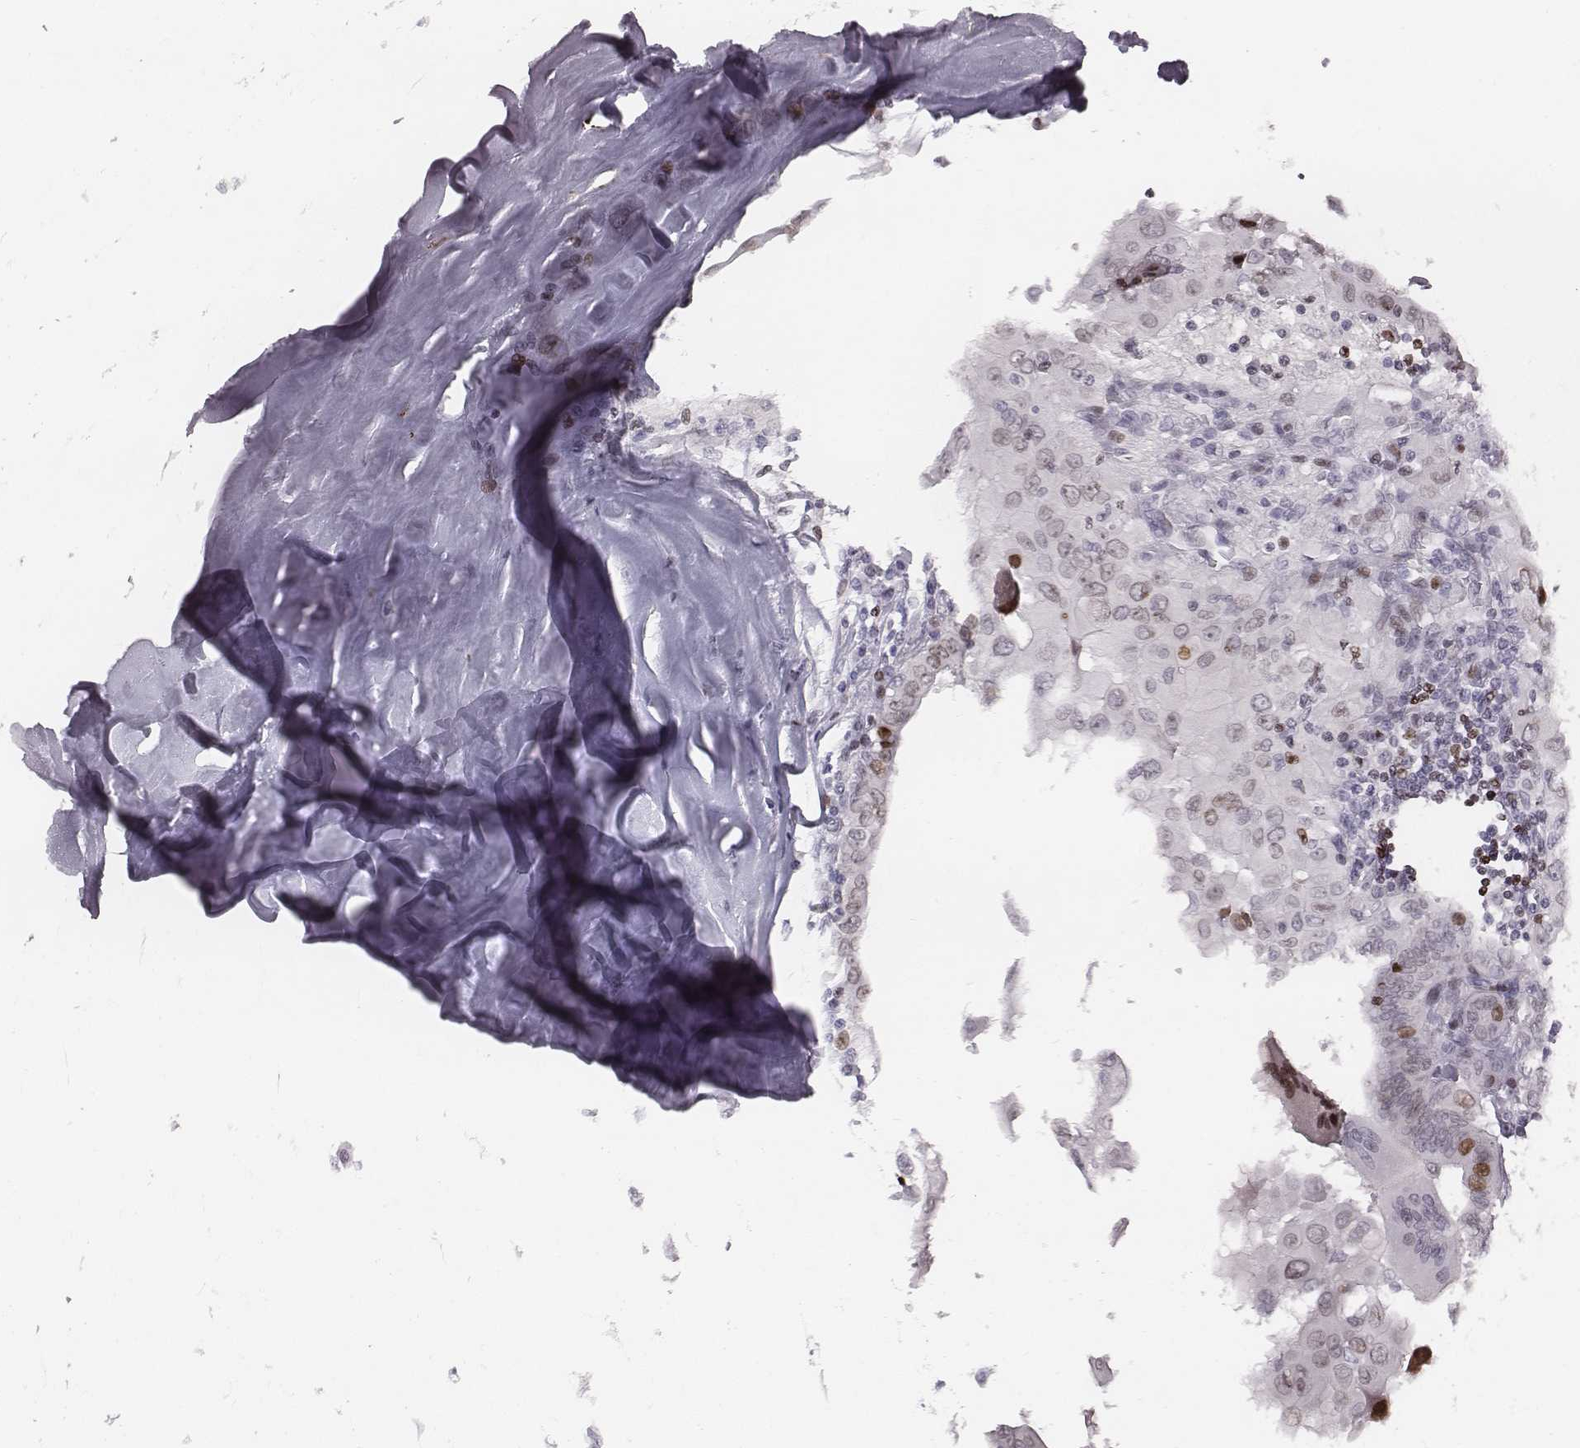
{"staining": {"intensity": "weak", "quantity": "<25%", "location": "nuclear"}, "tissue": "thyroid cancer", "cell_type": "Tumor cells", "image_type": "cancer", "snomed": [{"axis": "morphology", "description": "Papillary adenocarcinoma, NOS"}, {"axis": "topography", "description": "Thyroid gland"}], "caption": "Immunohistochemical staining of human papillary adenocarcinoma (thyroid) demonstrates no significant expression in tumor cells.", "gene": "NDC1", "patient": {"sex": "female", "age": 37}}